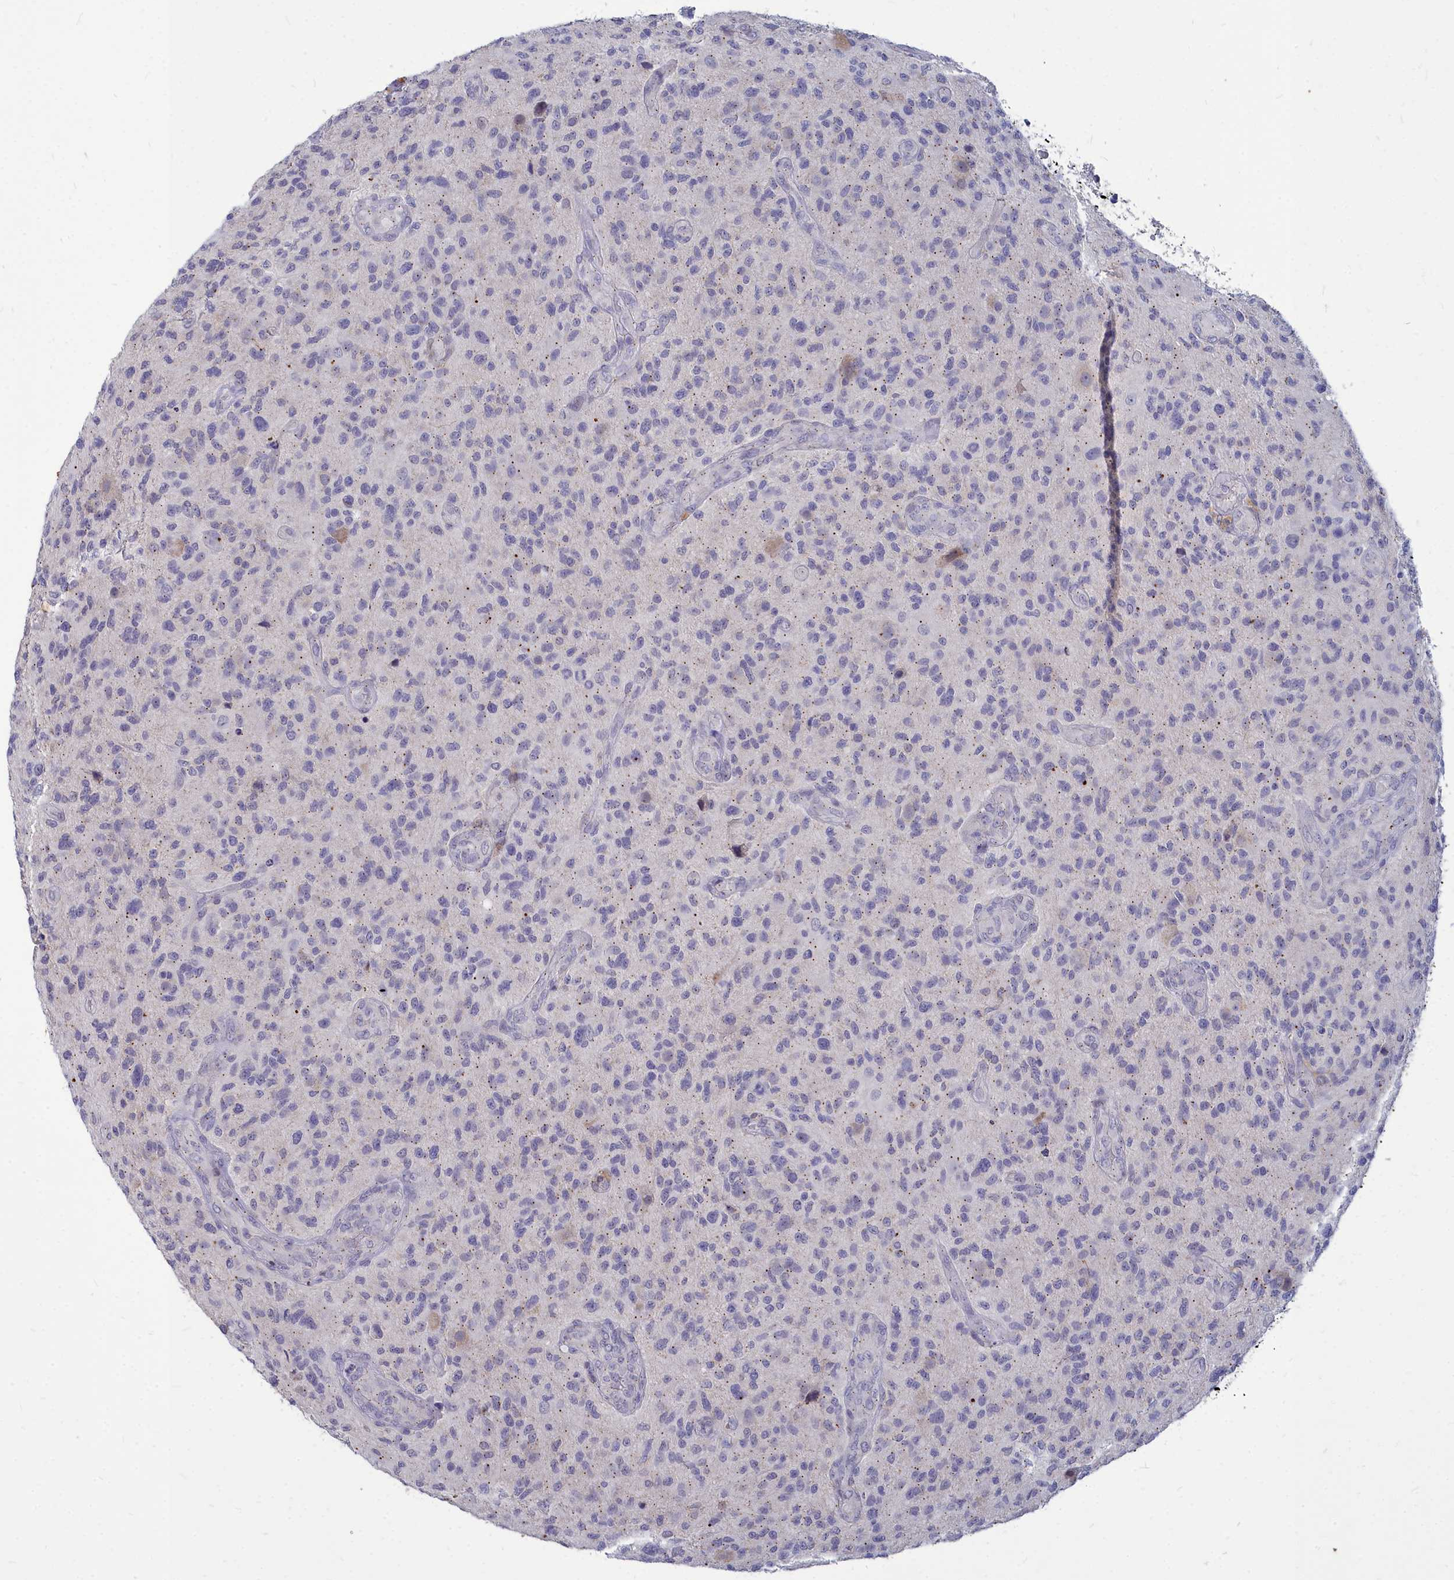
{"staining": {"intensity": "negative", "quantity": "none", "location": "none"}, "tissue": "glioma", "cell_type": "Tumor cells", "image_type": "cancer", "snomed": [{"axis": "morphology", "description": "Glioma, malignant, High grade"}, {"axis": "topography", "description": "Brain"}], "caption": "An image of human malignant high-grade glioma is negative for staining in tumor cells. (Immunohistochemistry, brightfield microscopy, high magnification).", "gene": "NOXA1", "patient": {"sex": "male", "age": 47}}